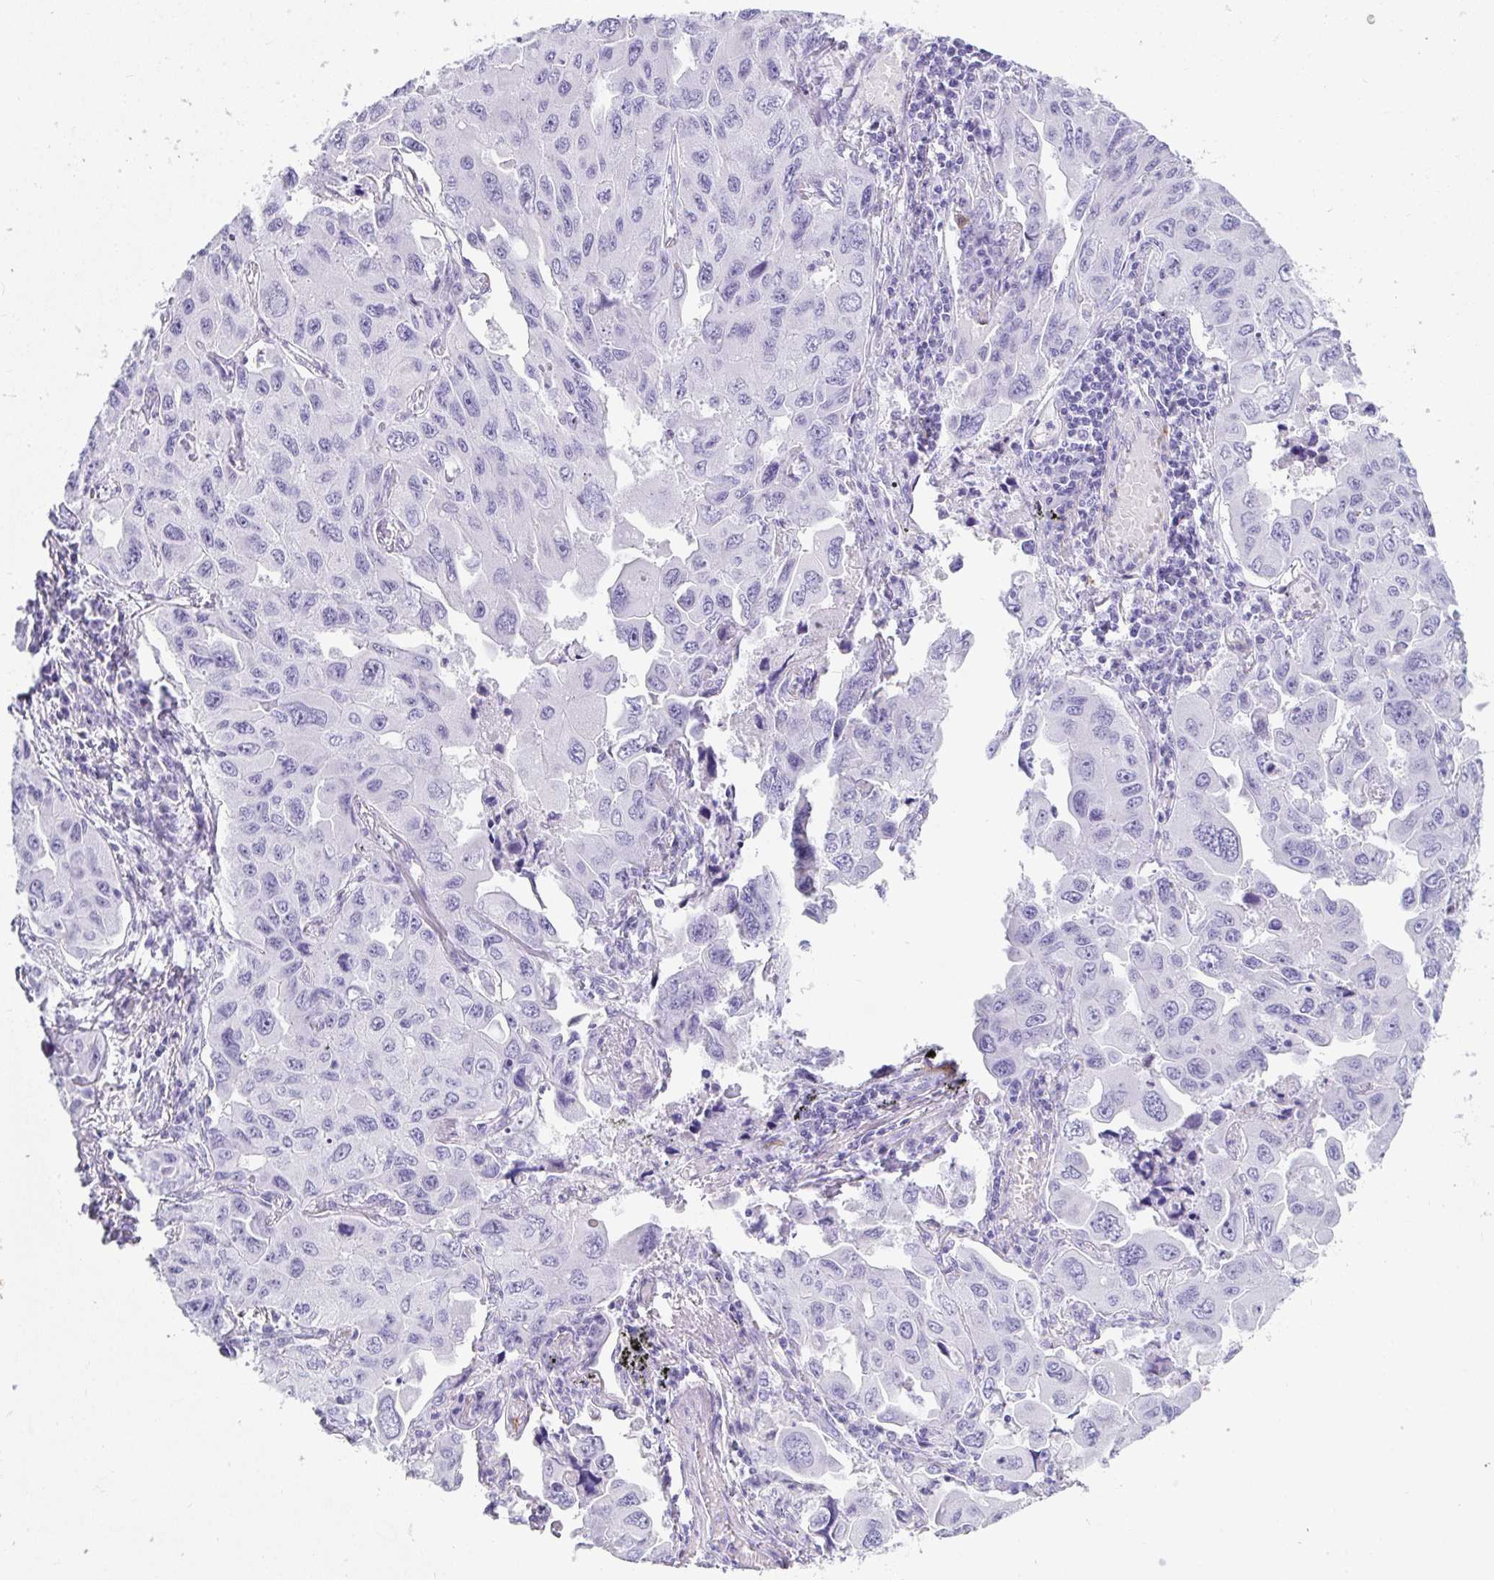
{"staining": {"intensity": "negative", "quantity": "none", "location": "none"}, "tissue": "lung cancer", "cell_type": "Tumor cells", "image_type": "cancer", "snomed": [{"axis": "morphology", "description": "Adenocarcinoma, NOS"}, {"axis": "topography", "description": "Lung"}], "caption": "A histopathology image of lung adenocarcinoma stained for a protein shows no brown staining in tumor cells.", "gene": "PRND", "patient": {"sex": "male", "age": 64}}